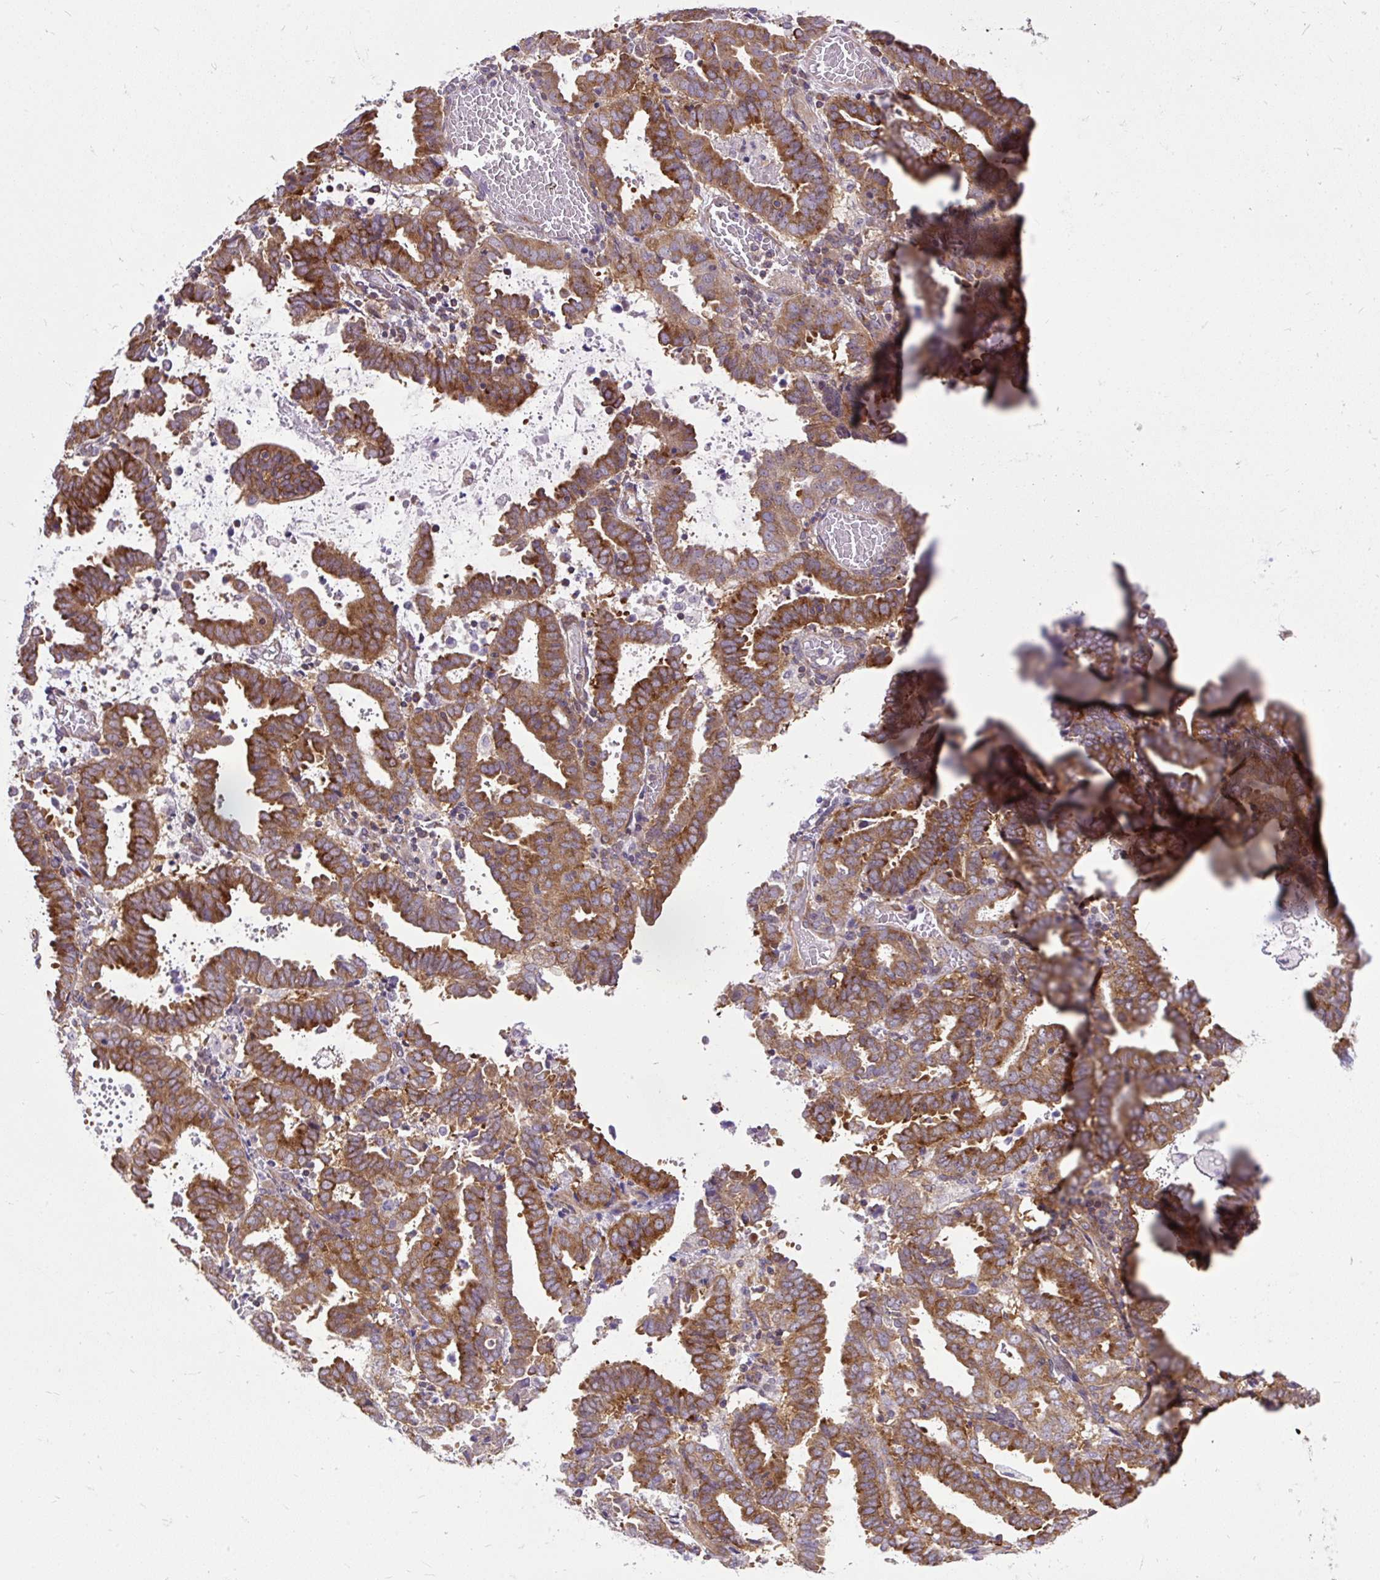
{"staining": {"intensity": "strong", "quantity": ">75%", "location": "cytoplasmic/membranous"}, "tissue": "endometrial cancer", "cell_type": "Tumor cells", "image_type": "cancer", "snomed": [{"axis": "morphology", "description": "Adenocarcinoma, NOS"}, {"axis": "topography", "description": "Uterus"}], "caption": "Strong cytoplasmic/membranous positivity for a protein is identified in approximately >75% of tumor cells of endometrial cancer (adenocarcinoma) using IHC.", "gene": "TRIM17", "patient": {"sex": "female", "age": 83}}